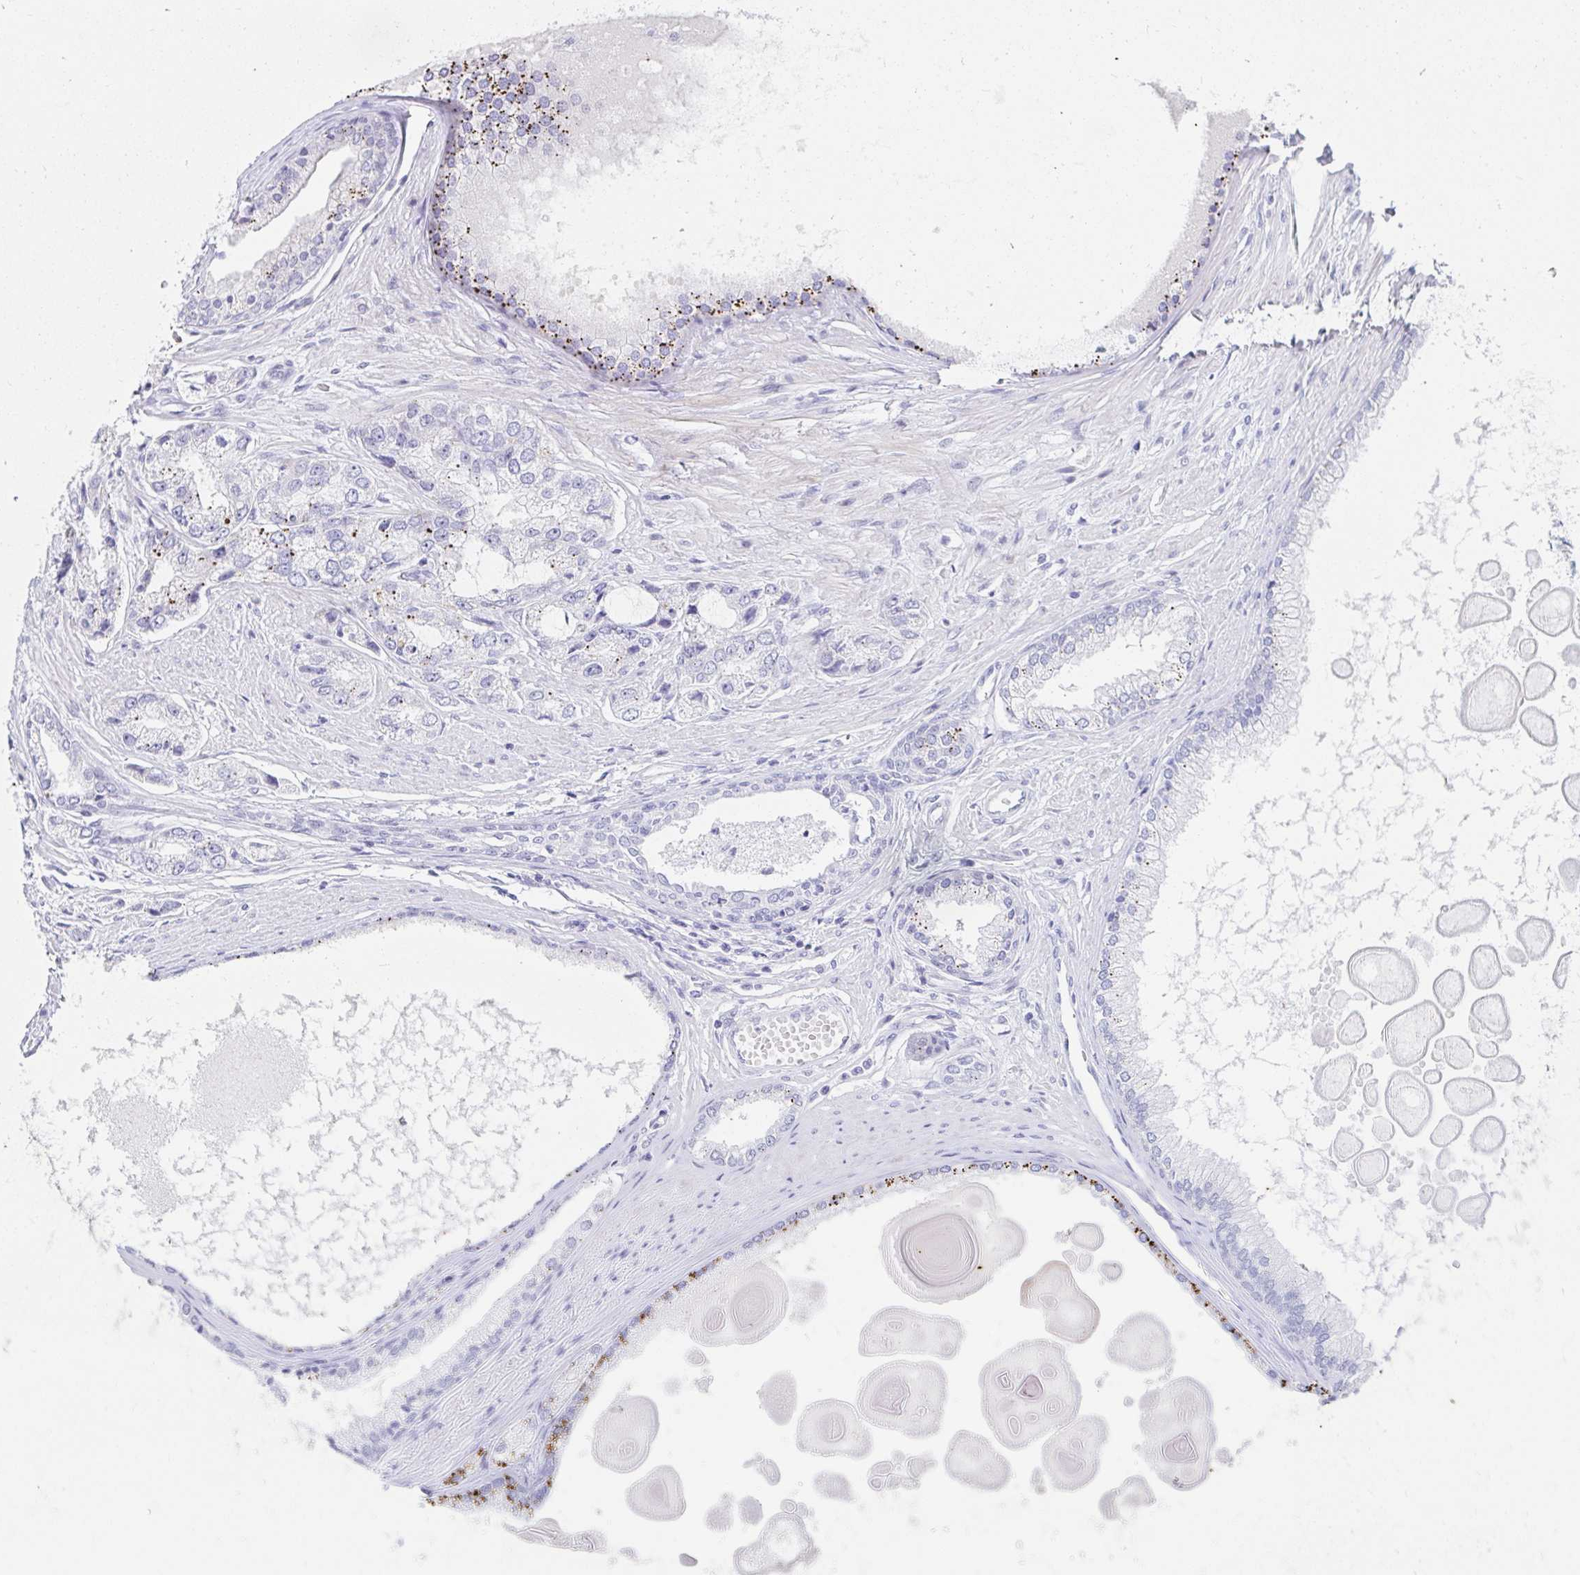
{"staining": {"intensity": "negative", "quantity": "none", "location": "none"}, "tissue": "prostate cancer", "cell_type": "Tumor cells", "image_type": "cancer", "snomed": [{"axis": "morphology", "description": "Adenocarcinoma, Low grade"}, {"axis": "topography", "description": "Prostate"}], "caption": "This is an immunohistochemistry (IHC) photomicrograph of prostate adenocarcinoma (low-grade). There is no expression in tumor cells.", "gene": "OR10K1", "patient": {"sex": "male", "age": 69}}